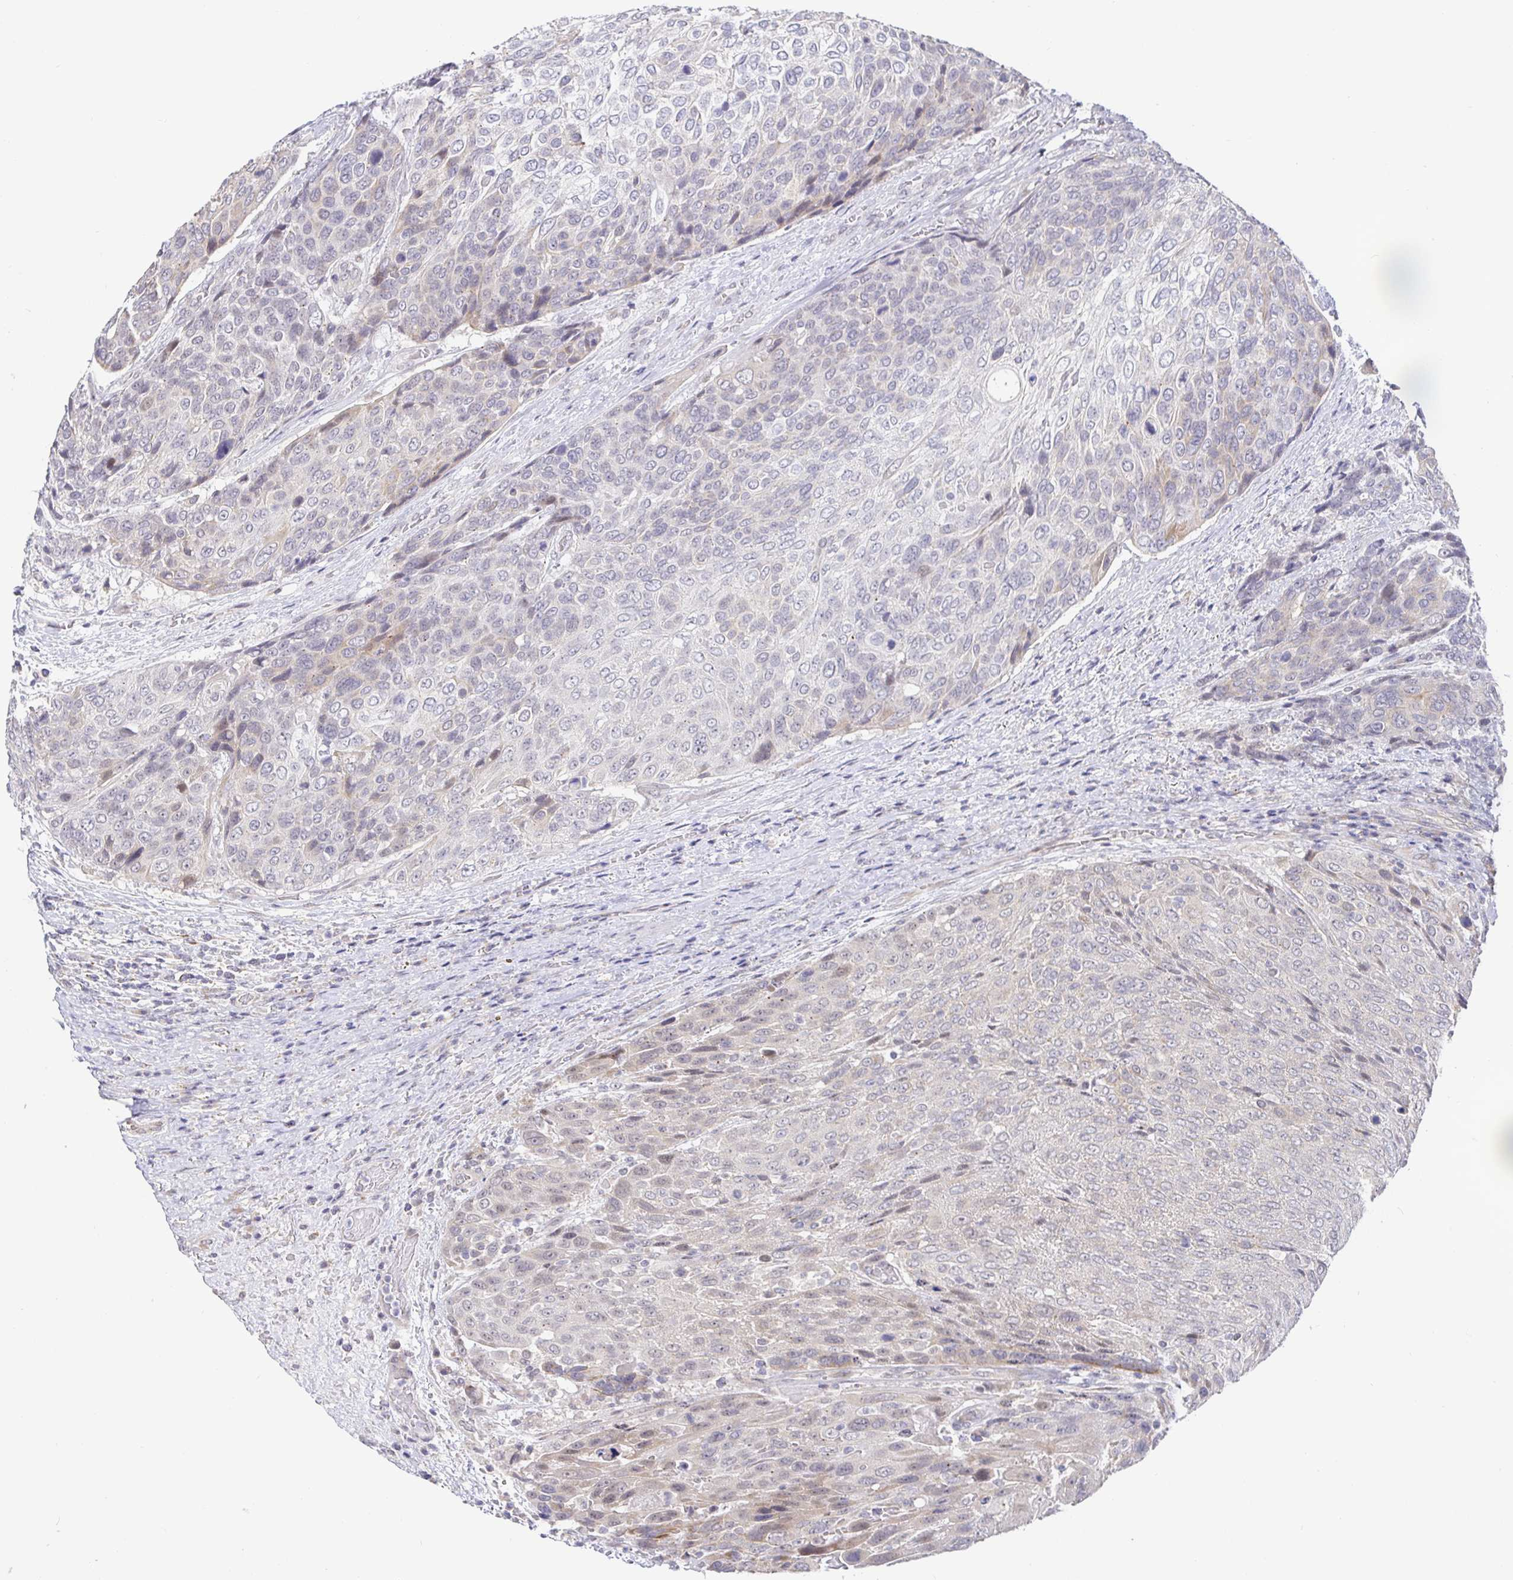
{"staining": {"intensity": "negative", "quantity": "none", "location": "none"}, "tissue": "urothelial cancer", "cell_type": "Tumor cells", "image_type": "cancer", "snomed": [{"axis": "morphology", "description": "Urothelial carcinoma, High grade"}, {"axis": "topography", "description": "Urinary bladder"}], "caption": "High power microscopy photomicrograph of an IHC histopathology image of high-grade urothelial carcinoma, revealing no significant expression in tumor cells.", "gene": "CIT", "patient": {"sex": "female", "age": 70}}